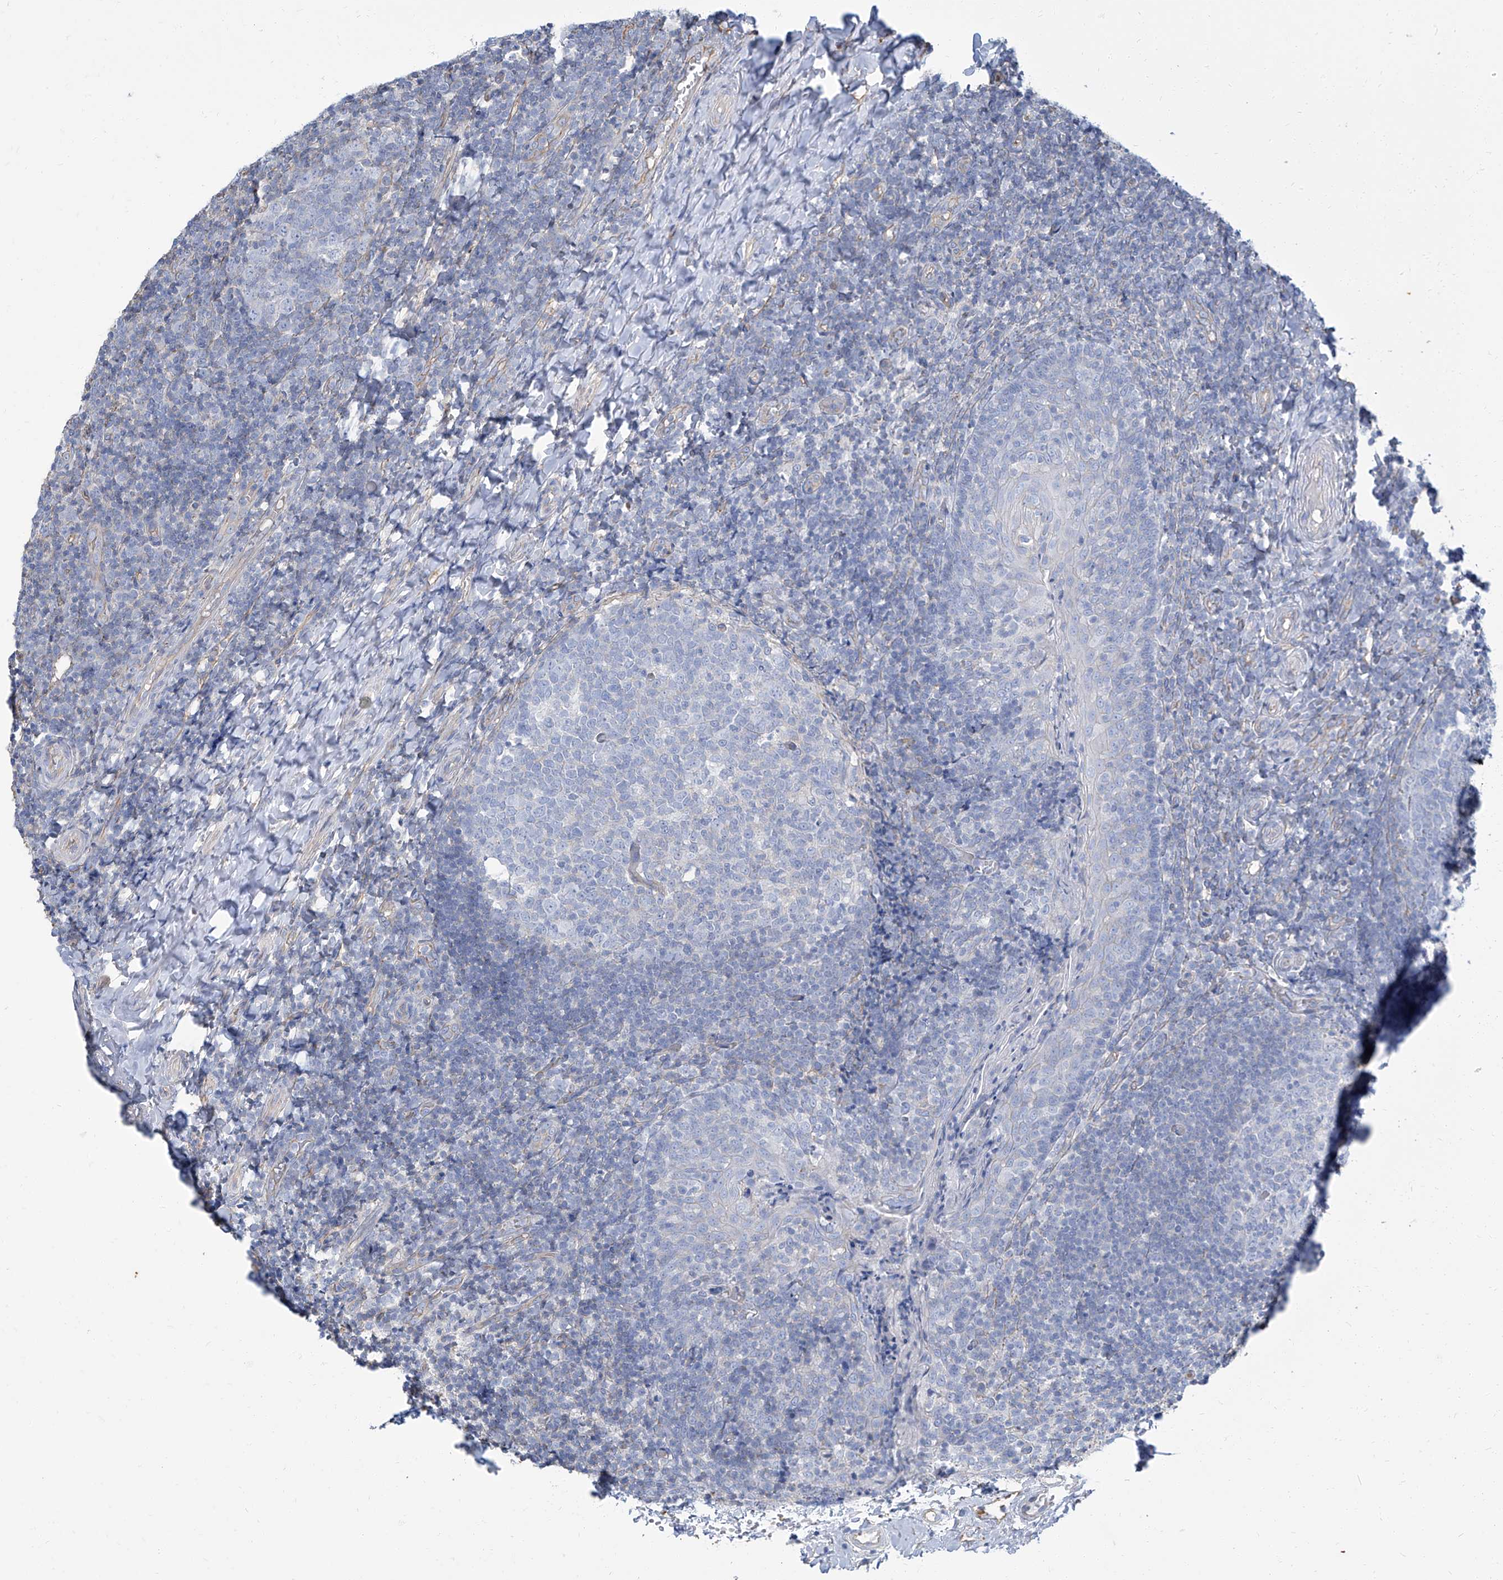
{"staining": {"intensity": "negative", "quantity": "none", "location": "none"}, "tissue": "tonsil", "cell_type": "Germinal center cells", "image_type": "normal", "snomed": [{"axis": "morphology", "description": "Normal tissue, NOS"}, {"axis": "topography", "description": "Tonsil"}], "caption": "The histopathology image shows no significant positivity in germinal center cells of tonsil.", "gene": "TXLNB", "patient": {"sex": "female", "age": 19}}